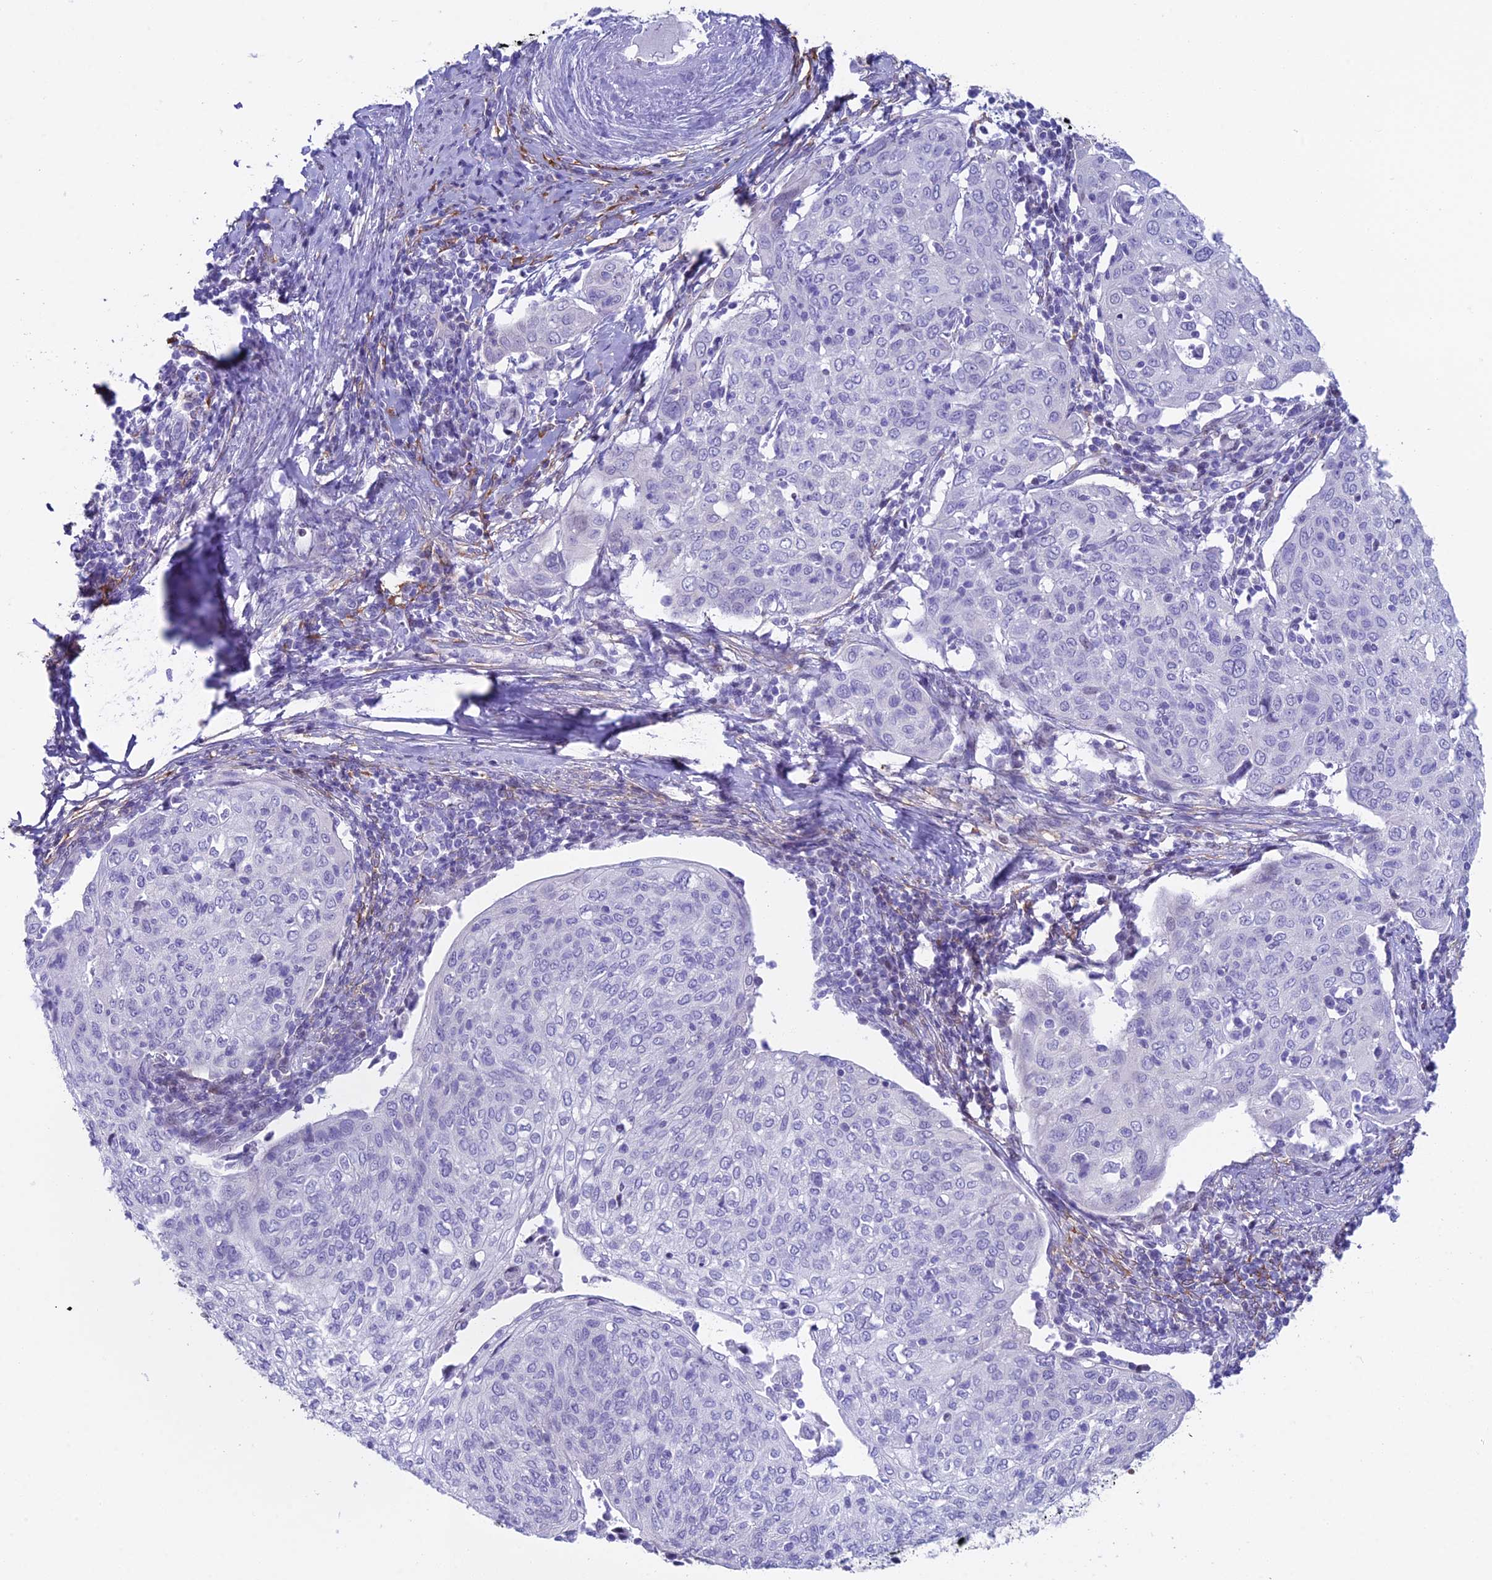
{"staining": {"intensity": "negative", "quantity": "none", "location": "none"}, "tissue": "cervical cancer", "cell_type": "Tumor cells", "image_type": "cancer", "snomed": [{"axis": "morphology", "description": "Squamous cell carcinoma, NOS"}, {"axis": "topography", "description": "Cervix"}], "caption": "High magnification brightfield microscopy of cervical cancer stained with DAB (brown) and counterstained with hematoxylin (blue): tumor cells show no significant staining.", "gene": "CC2D2A", "patient": {"sex": "female", "age": 67}}